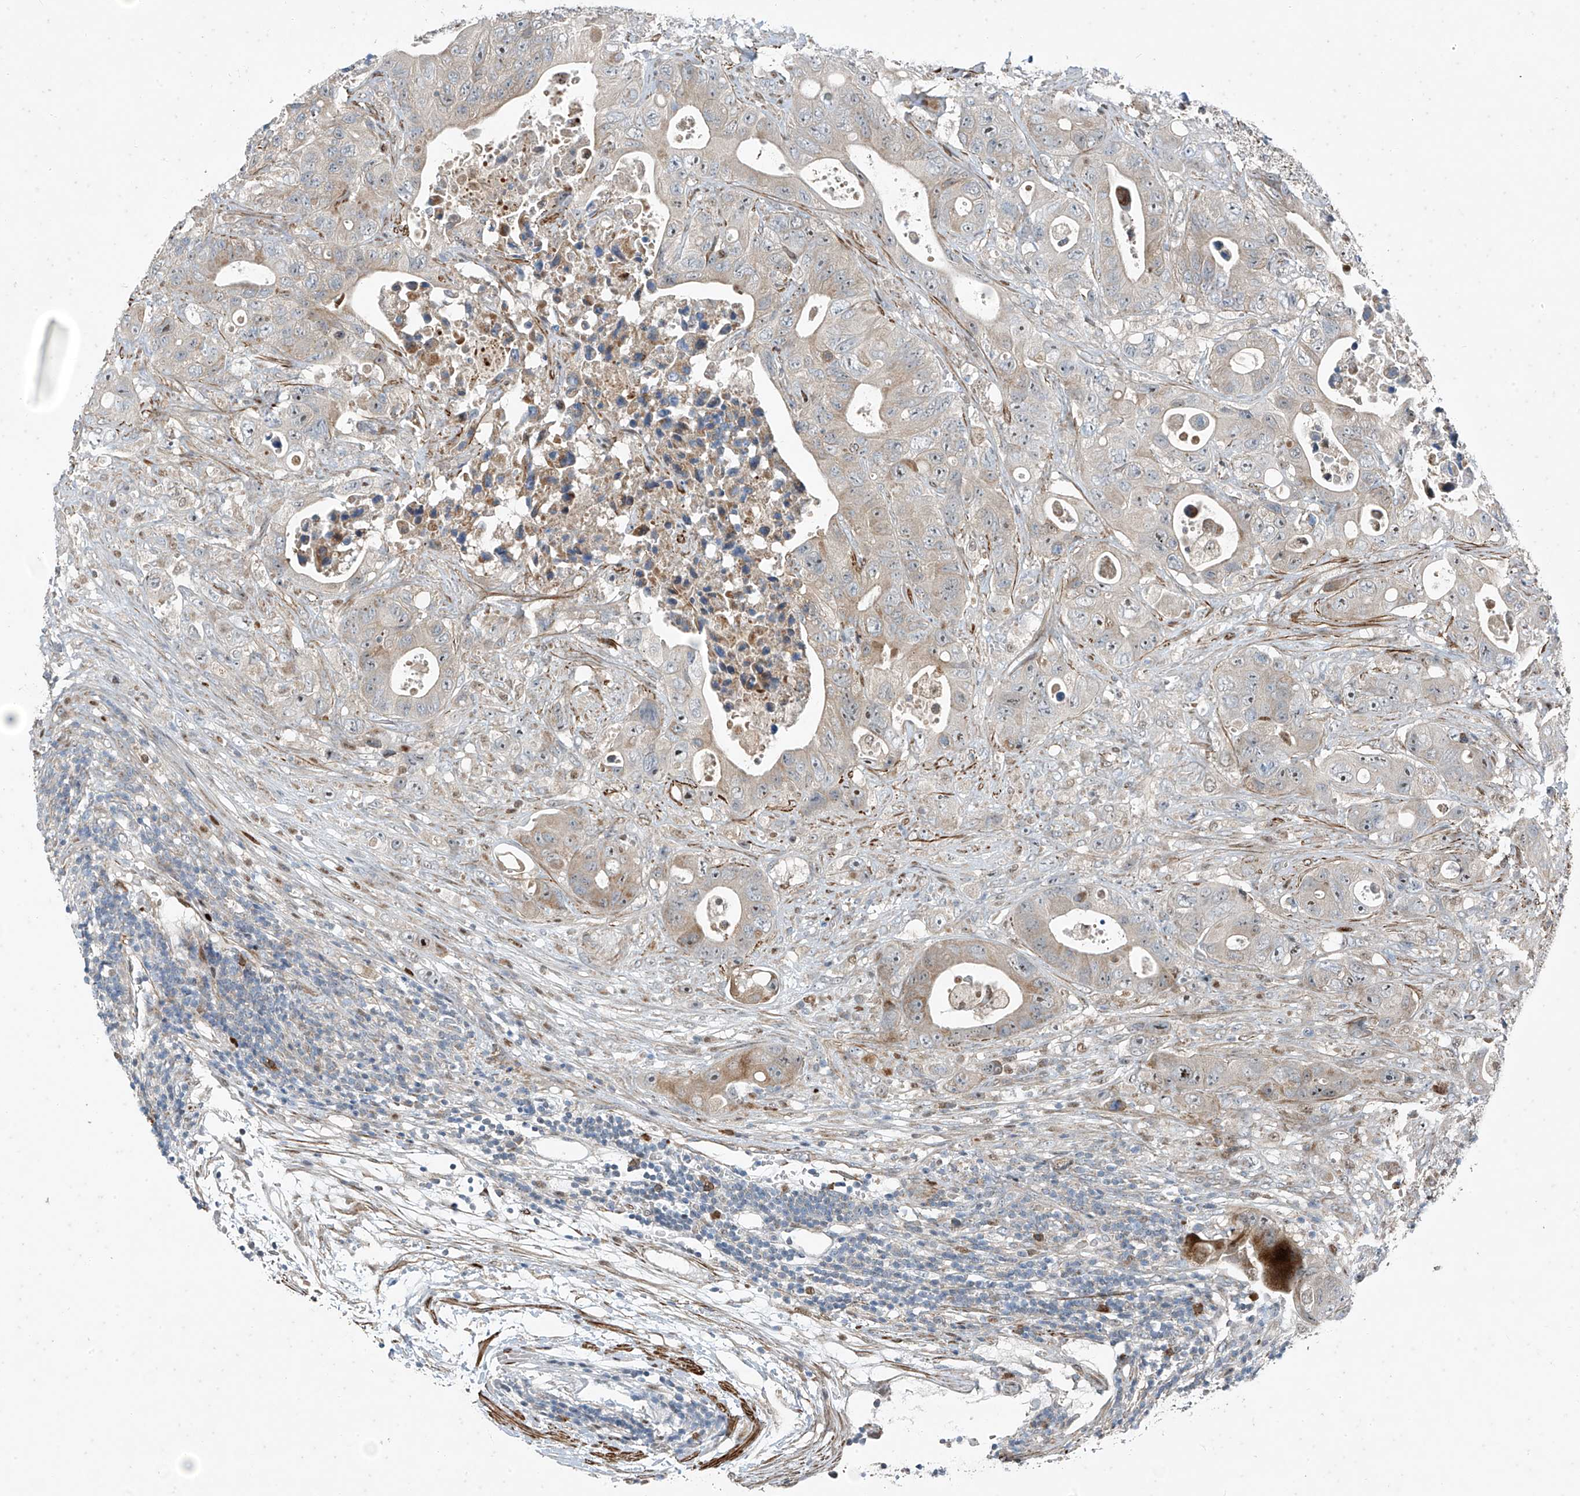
{"staining": {"intensity": "moderate", "quantity": "25%-75%", "location": "cytoplasmic/membranous"}, "tissue": "colorectal cancer", "cell_type": "Tumor cells", "image_type": "cancer", "snomed": [{"axis": "morphology", "description": "Adenocarcinoma, NOS"}, {"axis": "topography", "description": "Colon"}], "caption": "Colorectal adenocarcinoma was stained to show a protein in brown. There is medium levels of moderate cytoplasmic/membranous expression in approximately 25%-75% of tumor cells. Nuclei are stained in blue.", "gene": "PPCS", "patient": {"sex": "female", "age": 46}}